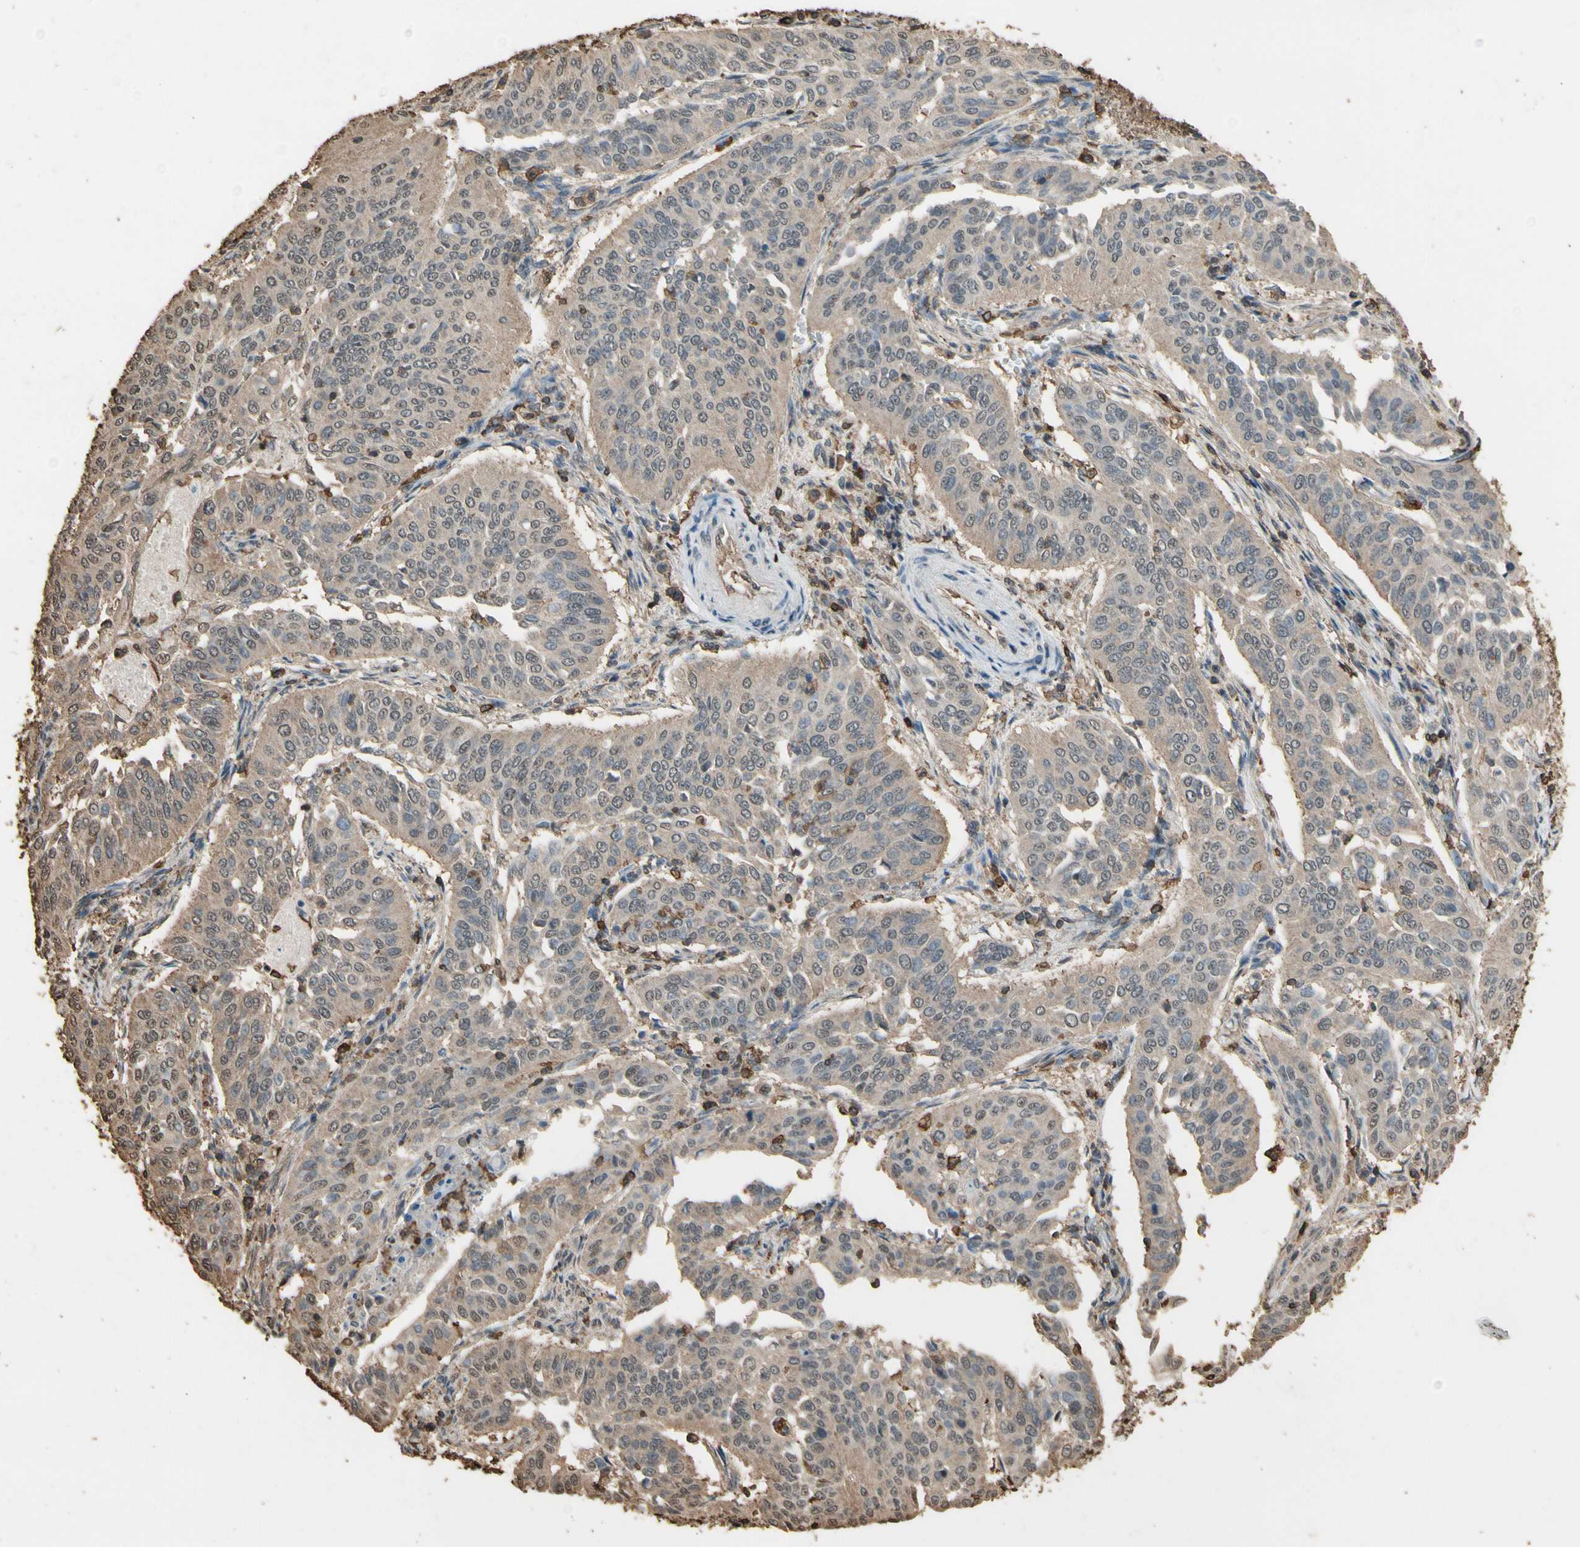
{"staining": {"intensity": "weak", "quantity": ">75%", "location": "cytoplasmic/membranous"}, "tissue": "cervical cancer", "cell_type": "Tumor cells", "image_type": "cancer", "snomed": [{"axis": "morphology", "description": "Normal tissue, NOS"}, {"axis": "morphology", "description": "Squamous cell carcinoma, NOS"}, {"axis": "topography", "description": "Cervix"}], "caption": "Brown immunohistochemical staining in human cervical cancer exhibits weak cytoplasmic/membranous positivity in approximately >75% of tumor cells.", "gene": "TNFSF13B", "patient": {"sex": "female", "age": 39}}